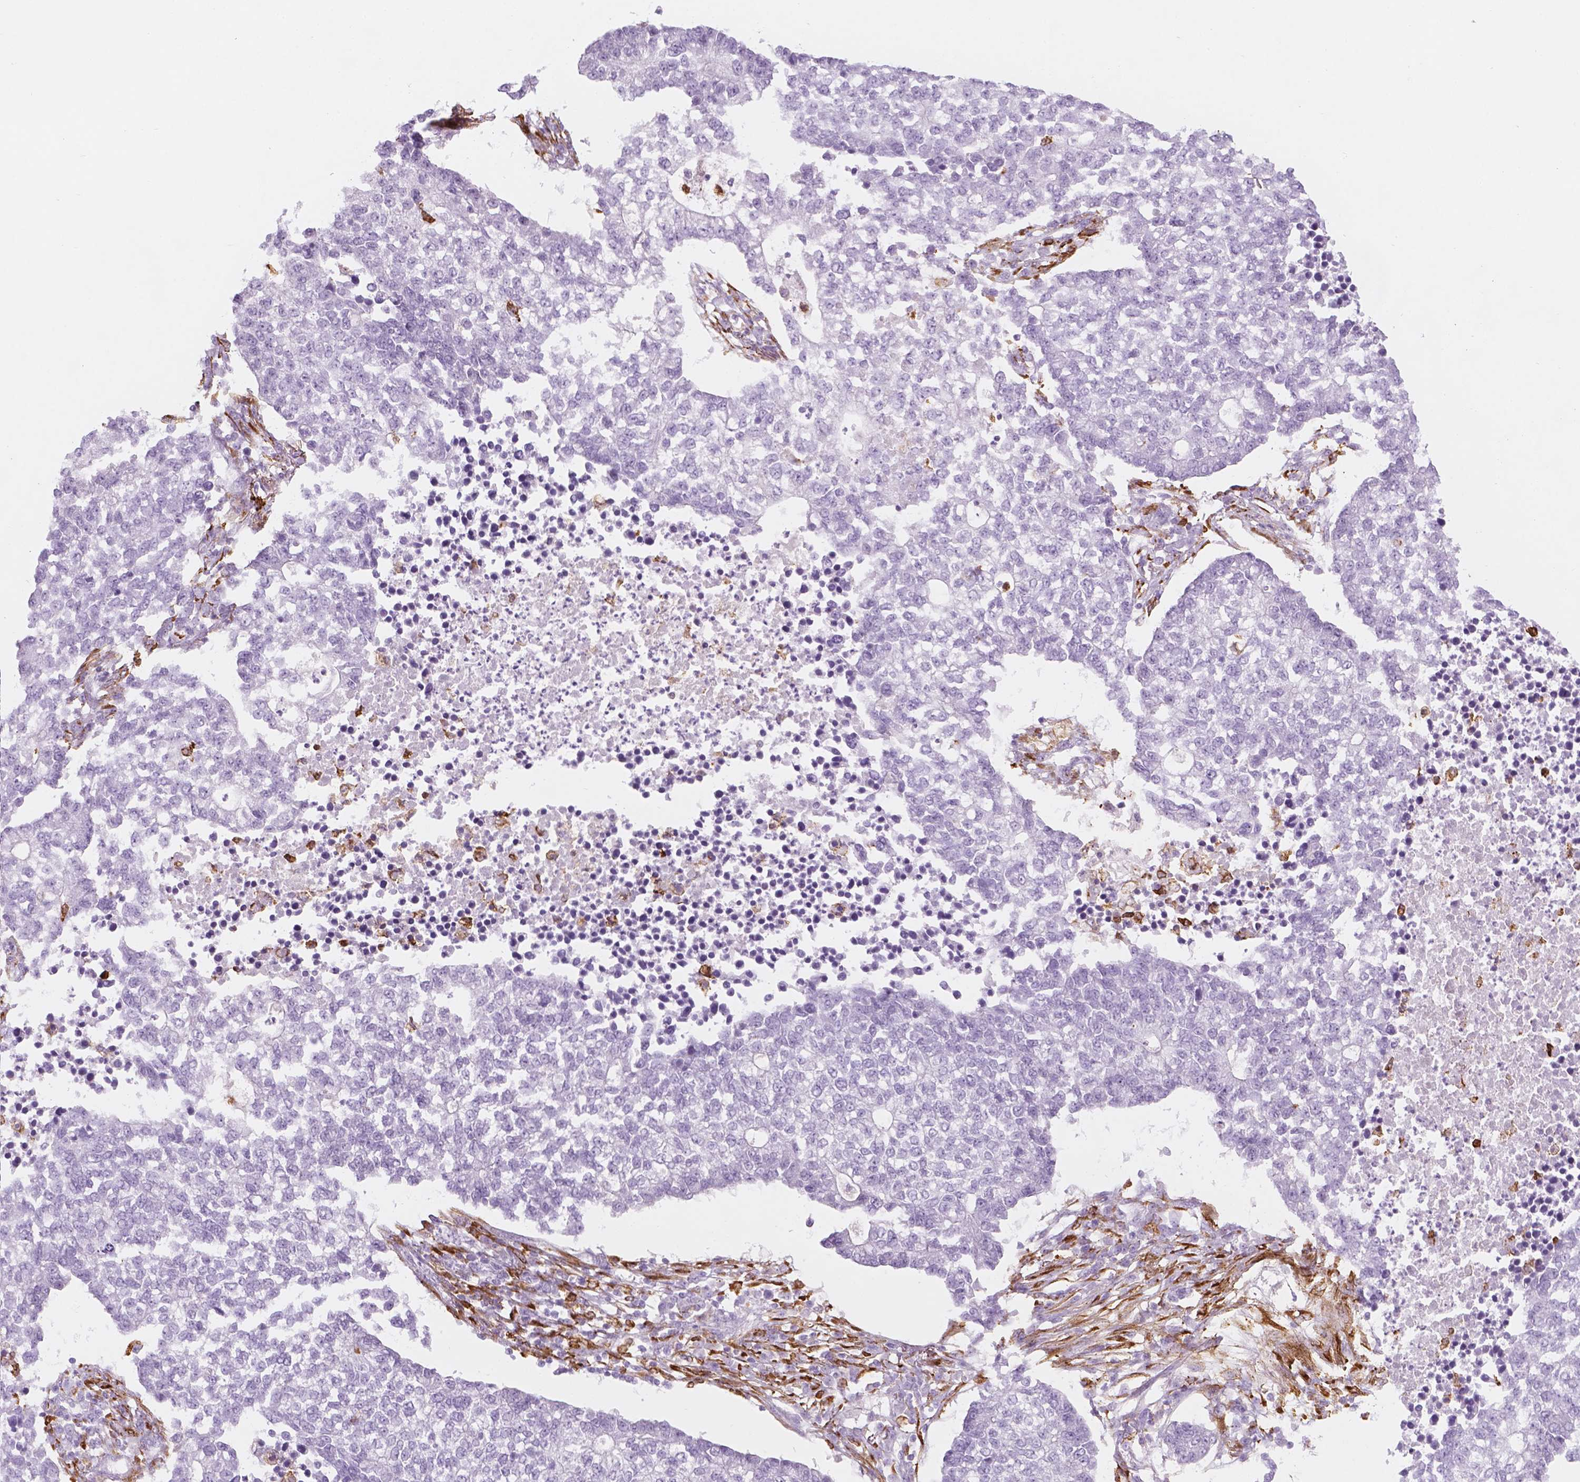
{"staining": {"intensity": "negative", "quantity": "none", "location": "none"}, "tissue": "lung cancer", "cell_type": "Tumor cells", "image_type": "cancer", "snomed": [{"axis": "morphology", "description": "Adenocarcinoma, NOS"}, {"axis": "topography", "description": "Lung"}], "caption": "Immunohistochemistry of lung cancer (adenocarcinoma) reveals no positivity in tumor cells.", "gene": "CES1", "patient": {"sex": "male", "age": 57}}